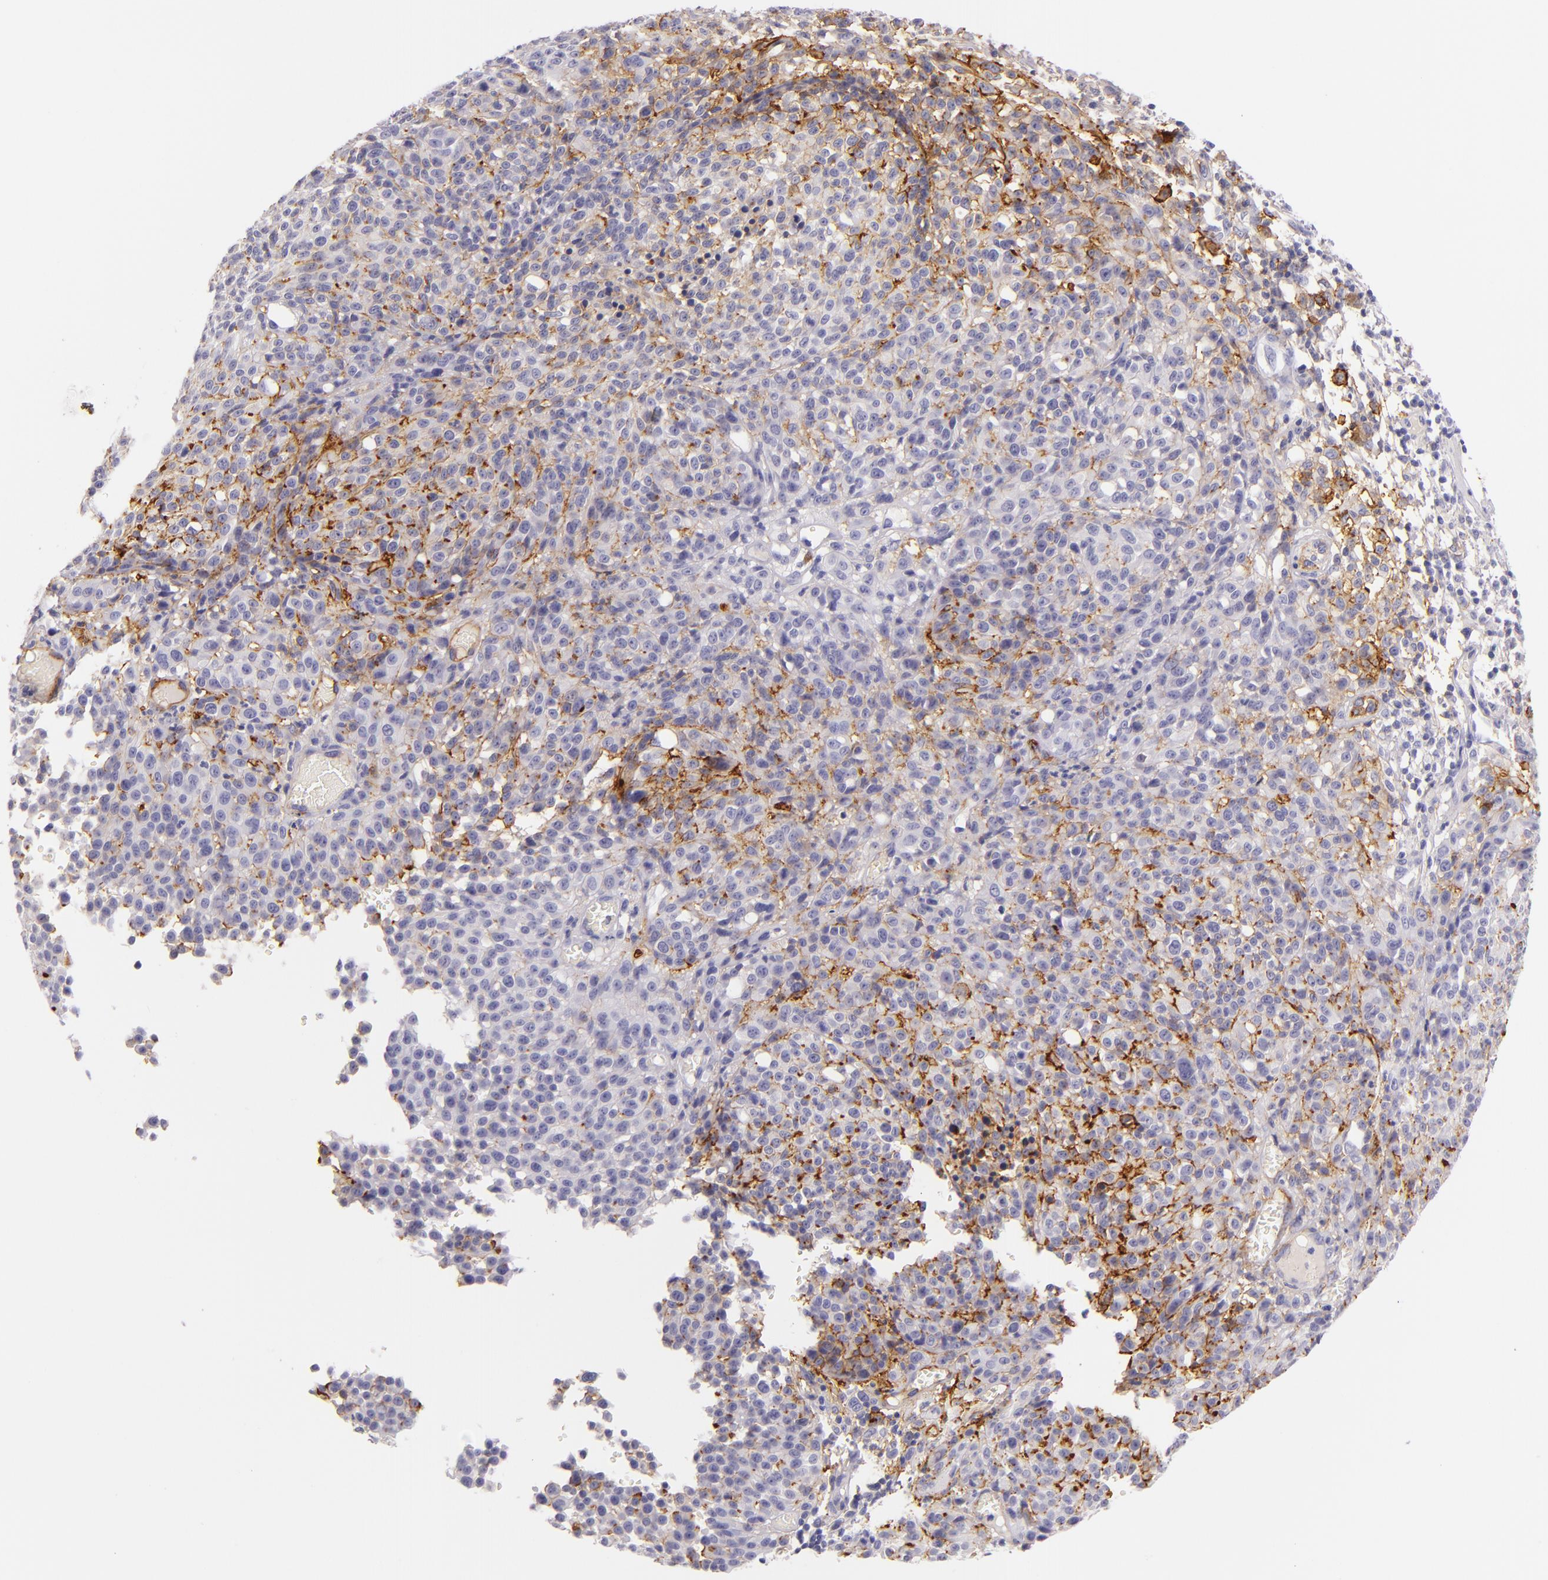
{"staining": {"intensity": "moderate", "quantity": "<25%", "location": "cytoplasmic/membranous"}, "tissue": "melanoma", "cell_type": "Tumor cells", "image_type": "cancer", "snomed": [{"axis": "morphology", "description": "Malignant melanoma, NOS"}, {"axis": "topography", "description": "Skin"}], "caption": "A brown stain shows moderate cytoplasmic/membranous positivity of a protein in human melanoma tumor cells. The protein of interest is stained brown, and the nuclei are stained in blue (DAB (3,3'-diaminobenzidine) IHC with brightfield microscopy, high magnification).", "gene": "ICAM1", "patient": {"sex": "female", "age": 49}}